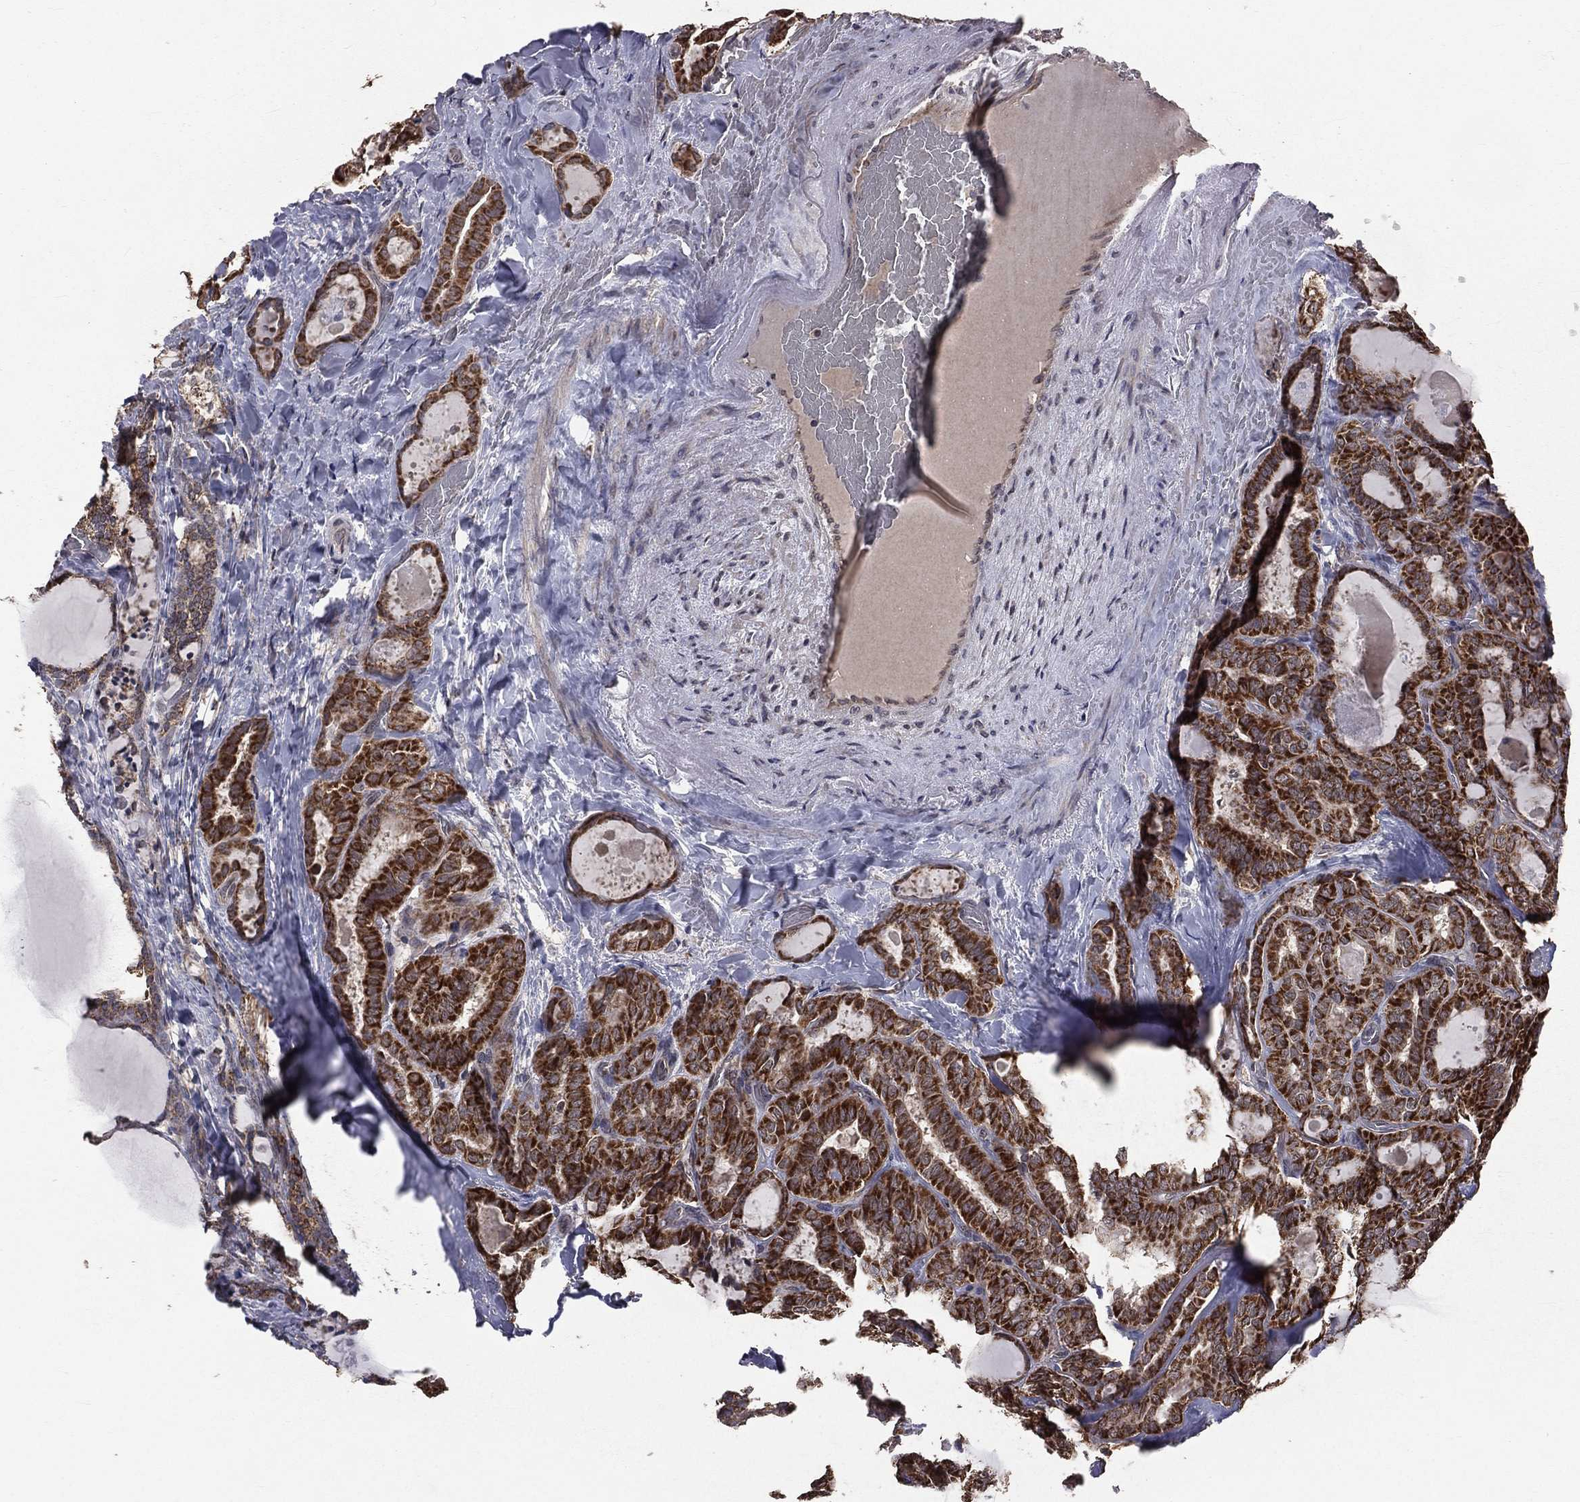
{"staining": {"intensity": "strong", "quantity": ">75%", "location": "cytoplasmic/membranous"}, "tissue": "thyroid cancer", "cell_type": "Tumor cells", "image_type": "cancer", "snomed": [{"axis": "morphology", "description": "Papillary adenocarcinoma, NOS"}, {"axis": "topography", "description": "Thyroid gland"}], "caption": "Immunohistochemistry of thyroid cancer (papillary adenocarcinoma) shows high levels of strong cytoplasmic/membranous staining in about >75% of tumor cells. (IHC, brightfield microscopy, high magnification).", "gene": "MRPL46", "patient": {"sex": "female", "age": 39}}